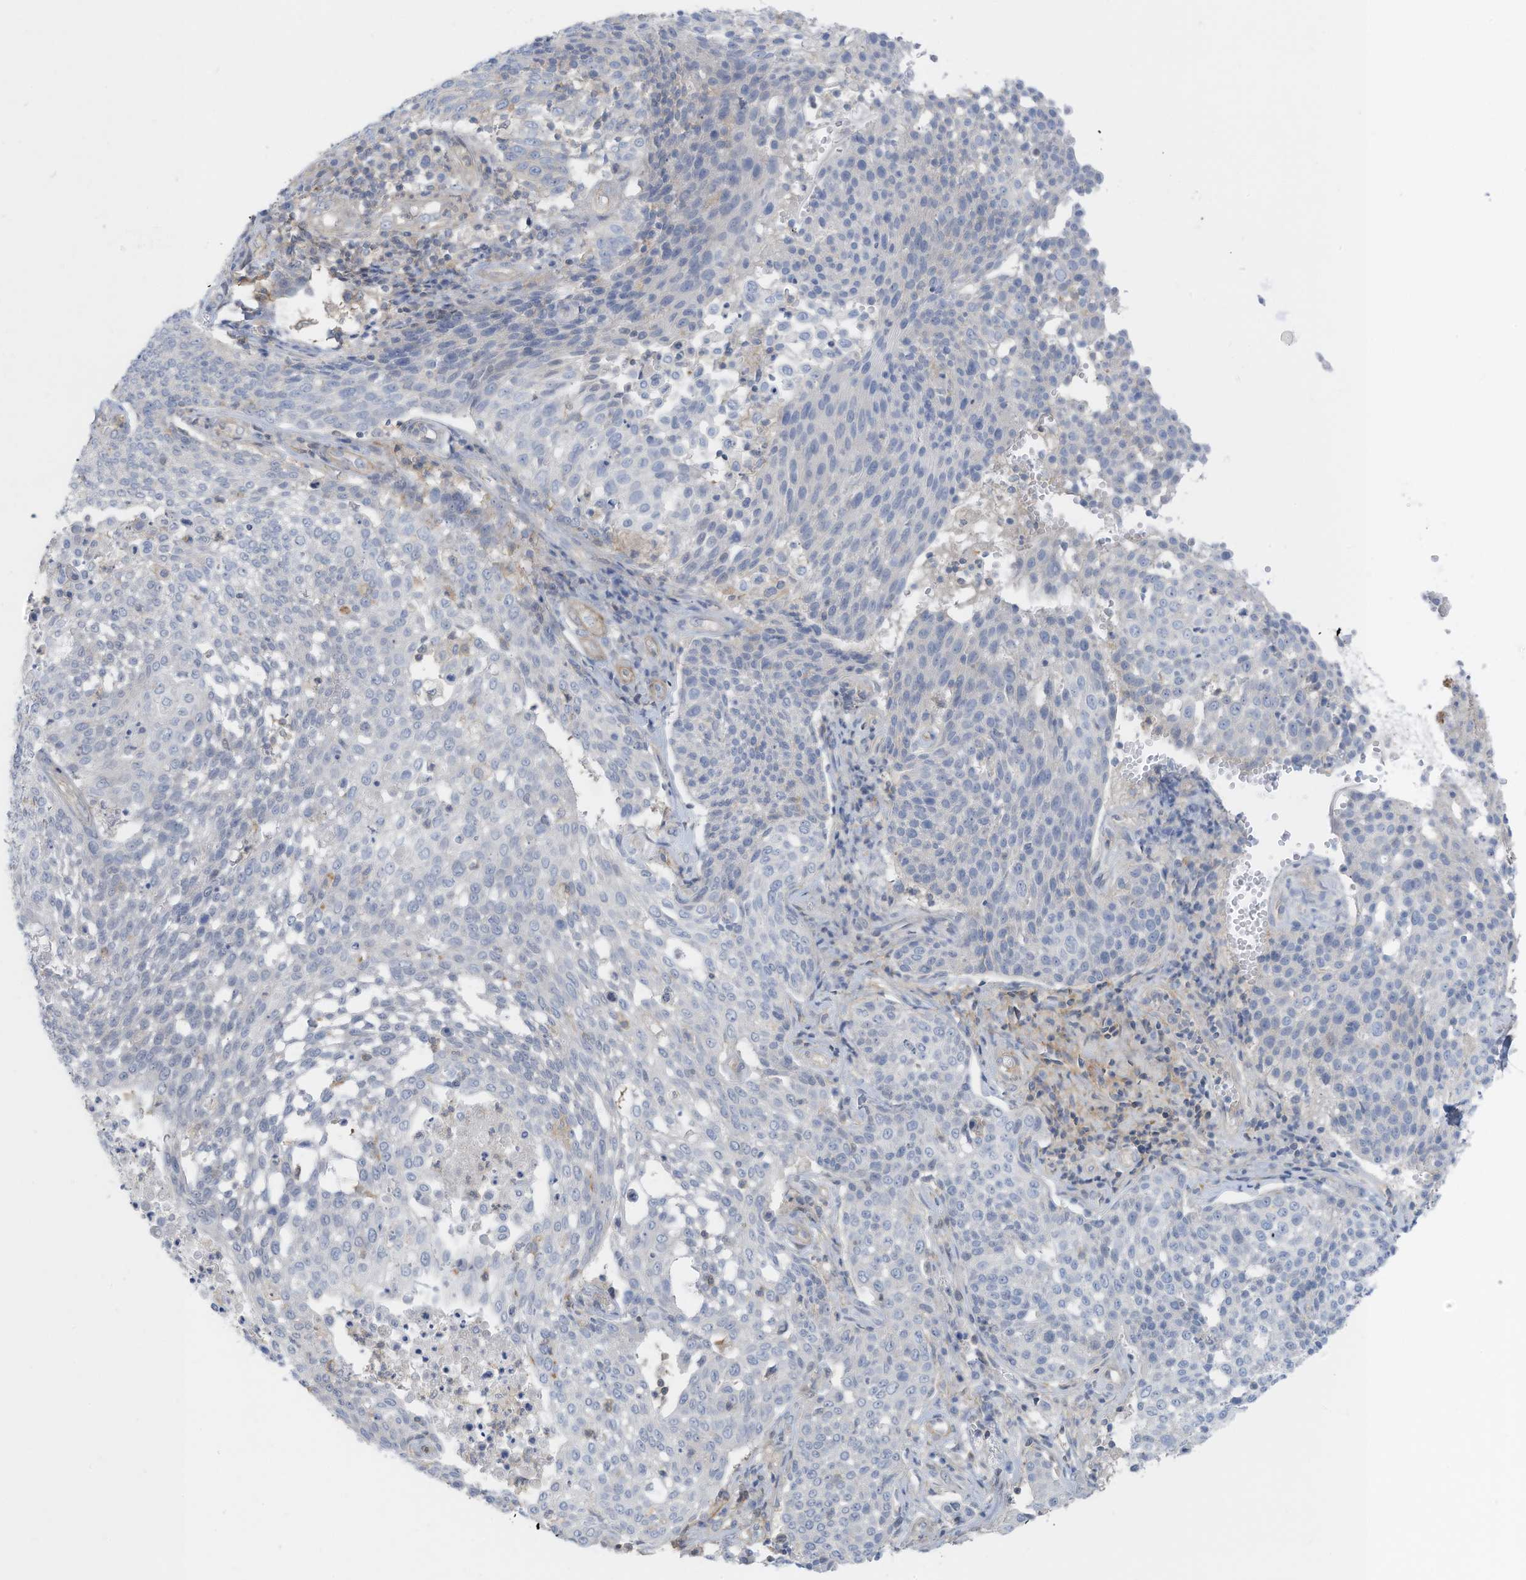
{"staining": {"intensity": "negative", "quantity": "none", "location": "none"}, "tissue": "cervical cancer", "cell_type": "Tumor cells", "image_type": "cancer", "snomed": [{"axis": "morphology", "description": "Squamous cell carcinoma, NOS"}, {"axis": "topography", "description": "Cervix"}], "caption": "This is a micrograph of immunohistochemistry staining of cervical squamous cell carcinoma, which shows no staining in tumor cells.", "gene": "ZNF846", "patient": {"sex": "female", "age": 34}}